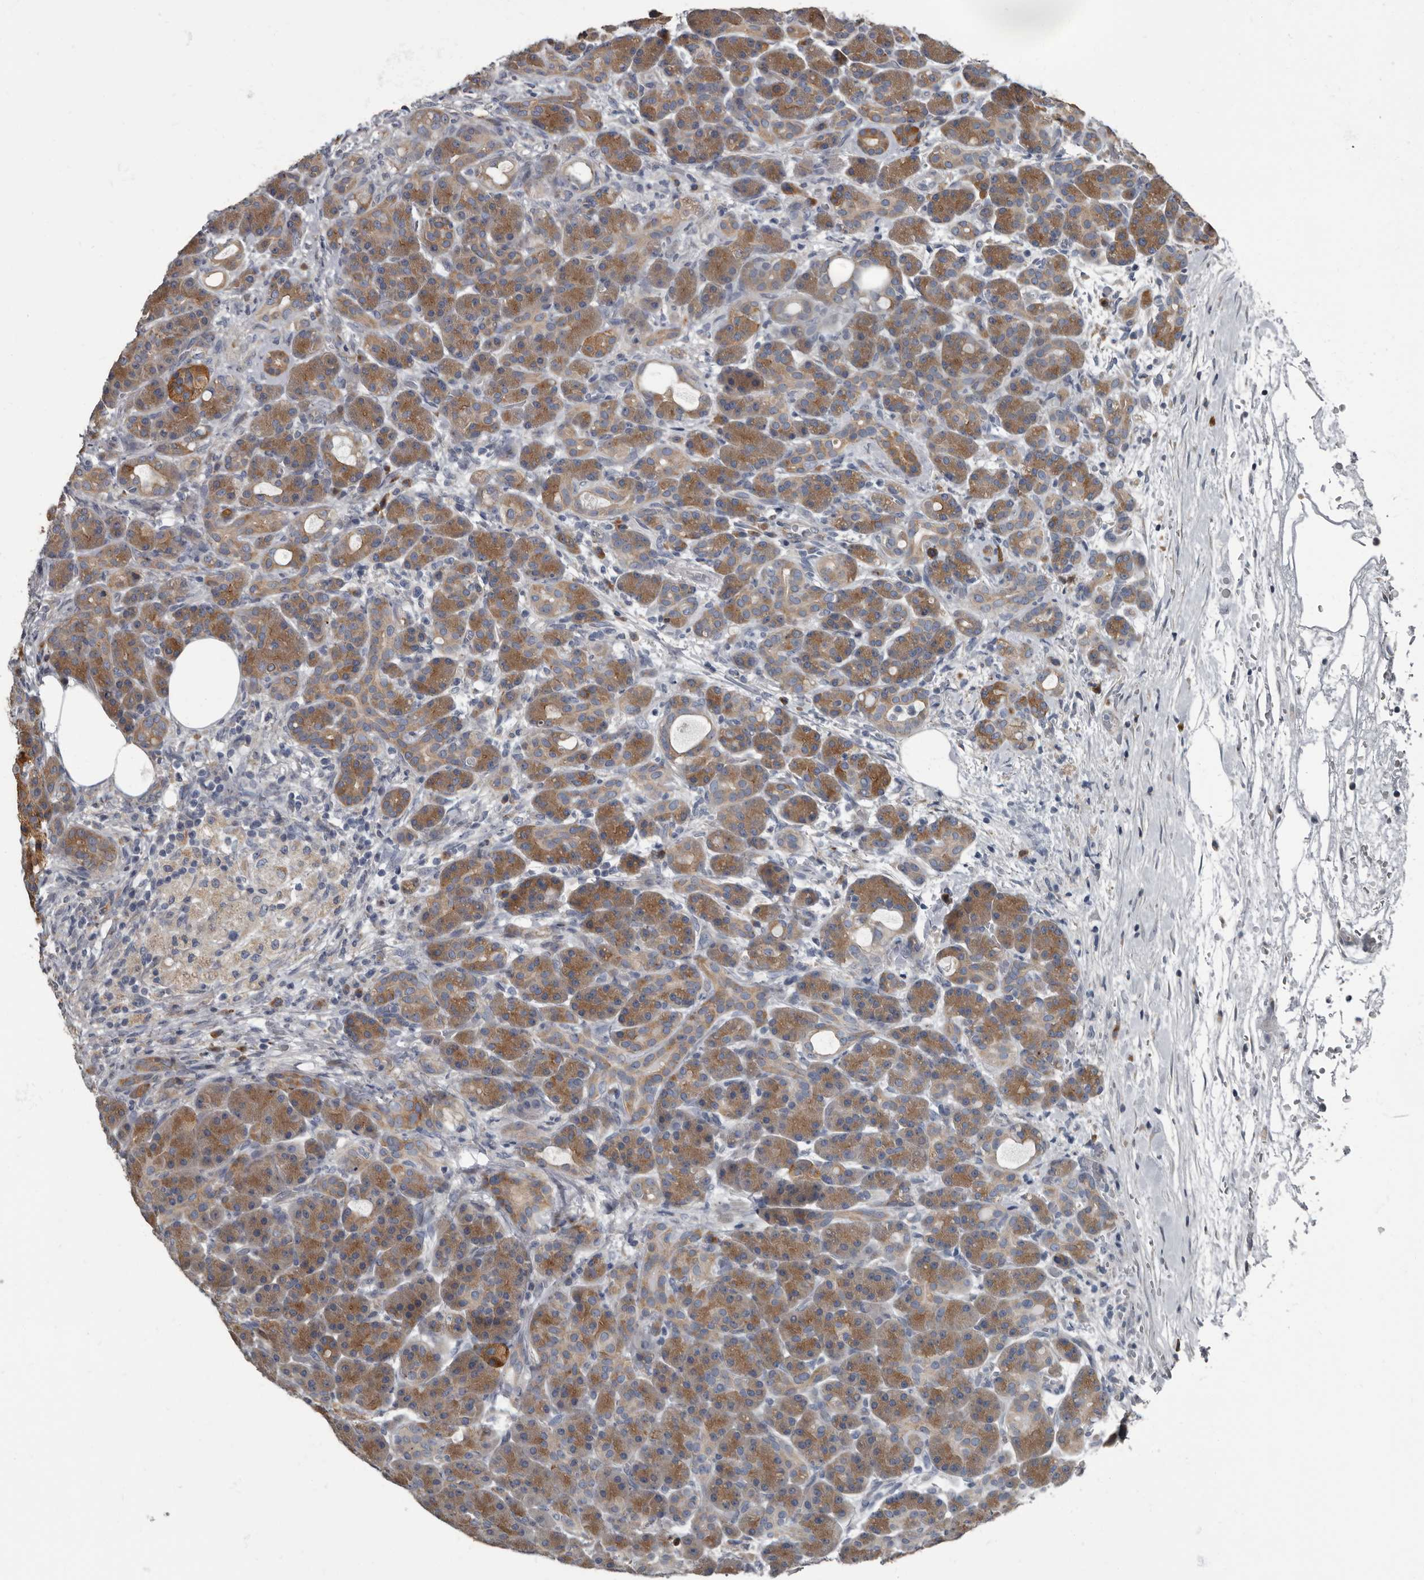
{"staining": {"intensity": "strong", "quantity": ">75%", "location": "cytoplasmic/membranous"}, "tissue": "pancreas", "cell_type": "Exocrine glandular cells", "image_type": "normal", "snomed": [{"axis": "morphology", "description": "Normal tissue, NOS"}, {"axis": "topography", "description": "Pancreas"}], "caption": "Immunohistochemistry (IHC) (DAB) staining of benign human pancreas shows strong cytoplasmic/membranous protein staining in about >75% of exocrine glandular cells. Nuclei are stained in blue.", "gene": "TPD52L1", "patient": {"sex": "male", "age": 63}}